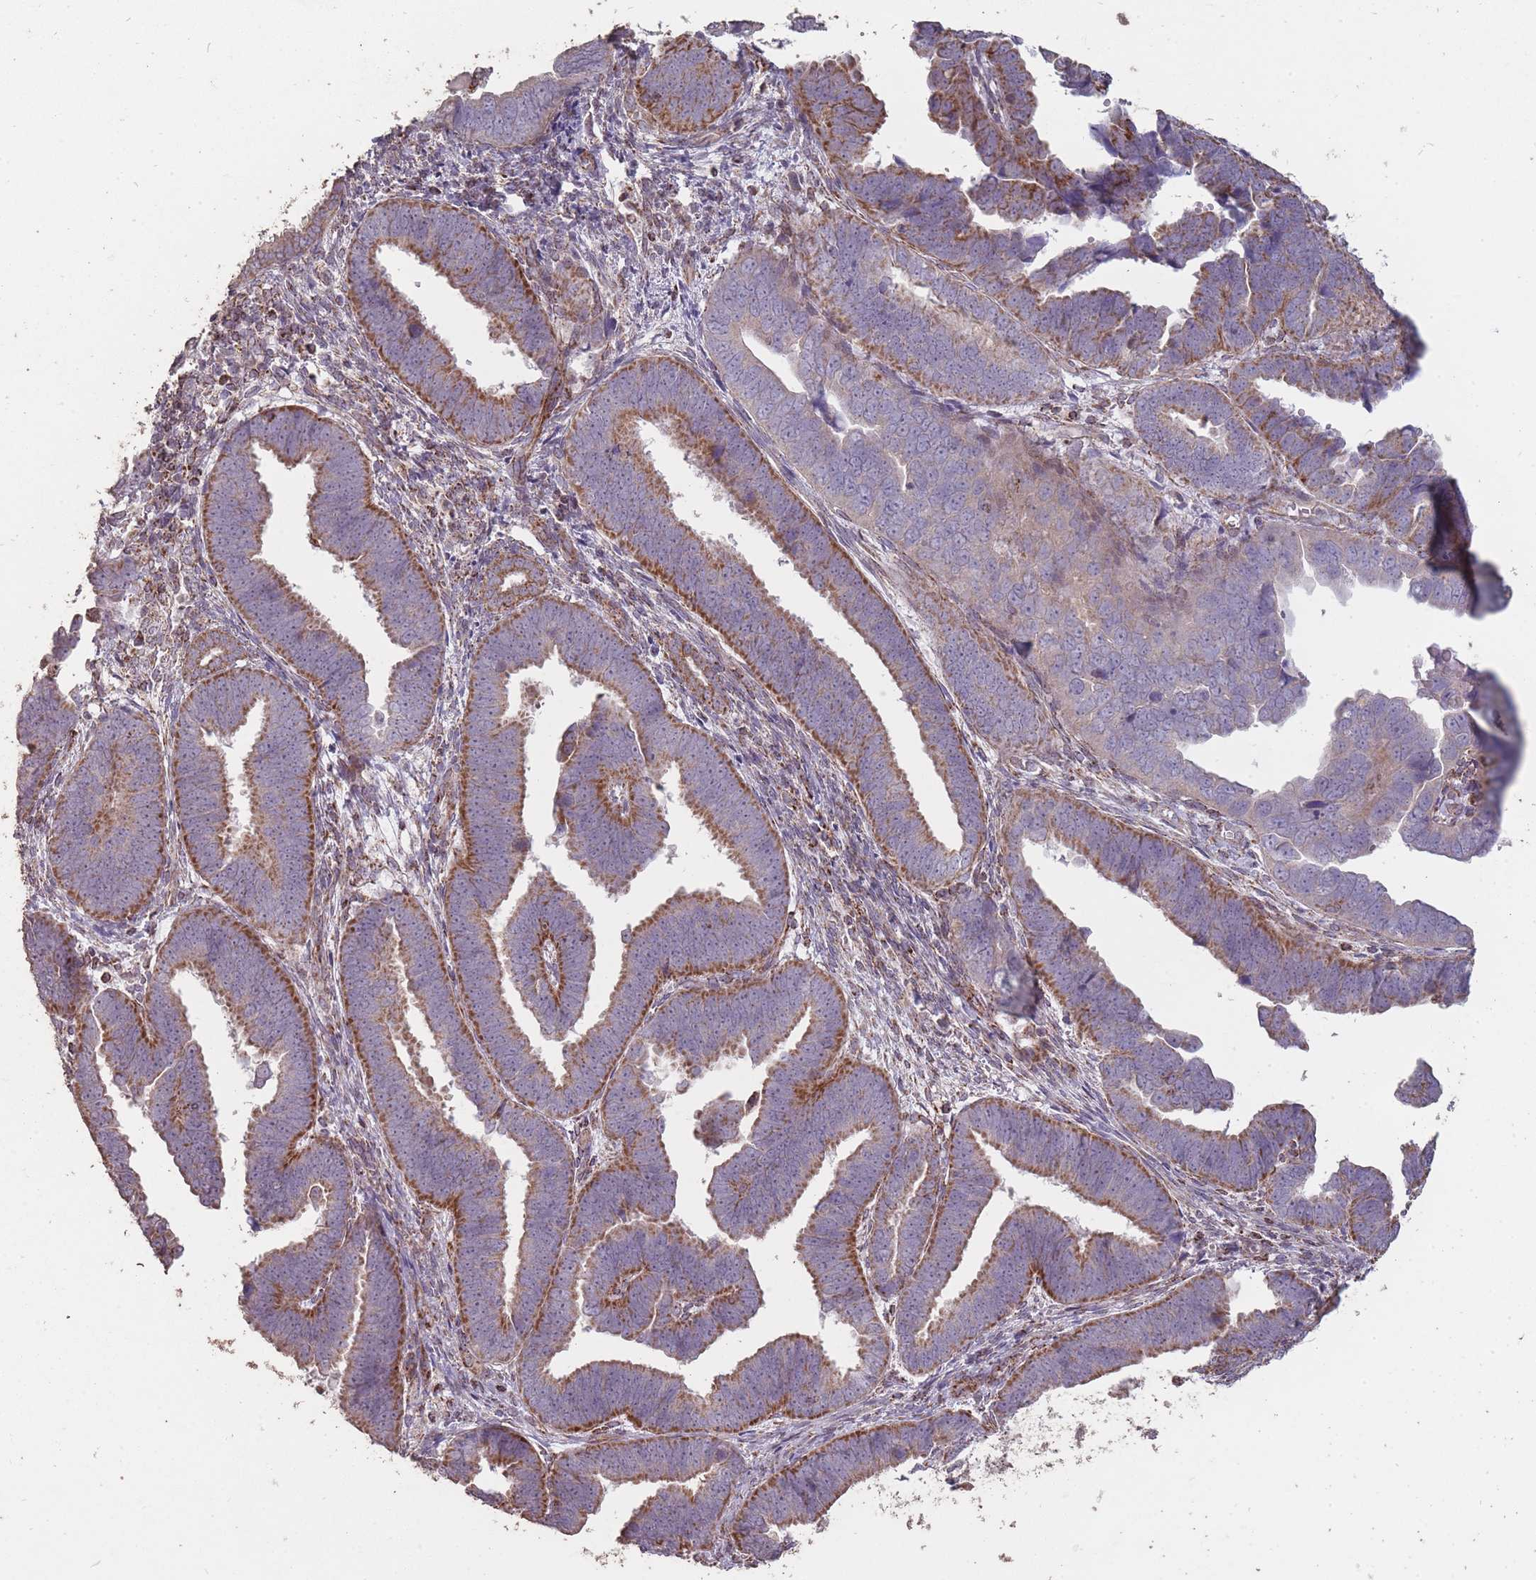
{"staining": {"intensity": "strong", "quantity": ">75%", "location": "cytoplasmic/membranous"}, "tissue": "endometrial cancer", "cell_type": "Tumor cells", "image_type": "cancer", "snomed": [{"axis": "morphology", "description": "Adenocarcinoma, NOS"}, {"axis": "topography", "description": "Endometrium"}], "caption": "Immunohistochemistry (DAB) staining of adenocarcinoma (endometrial) exhibits strong cytoplasmic/membranous protein staining in approximately >75% of tumor cells.", "gene": "CNOT8", "patient": {"sex": "female", "age": 75}}